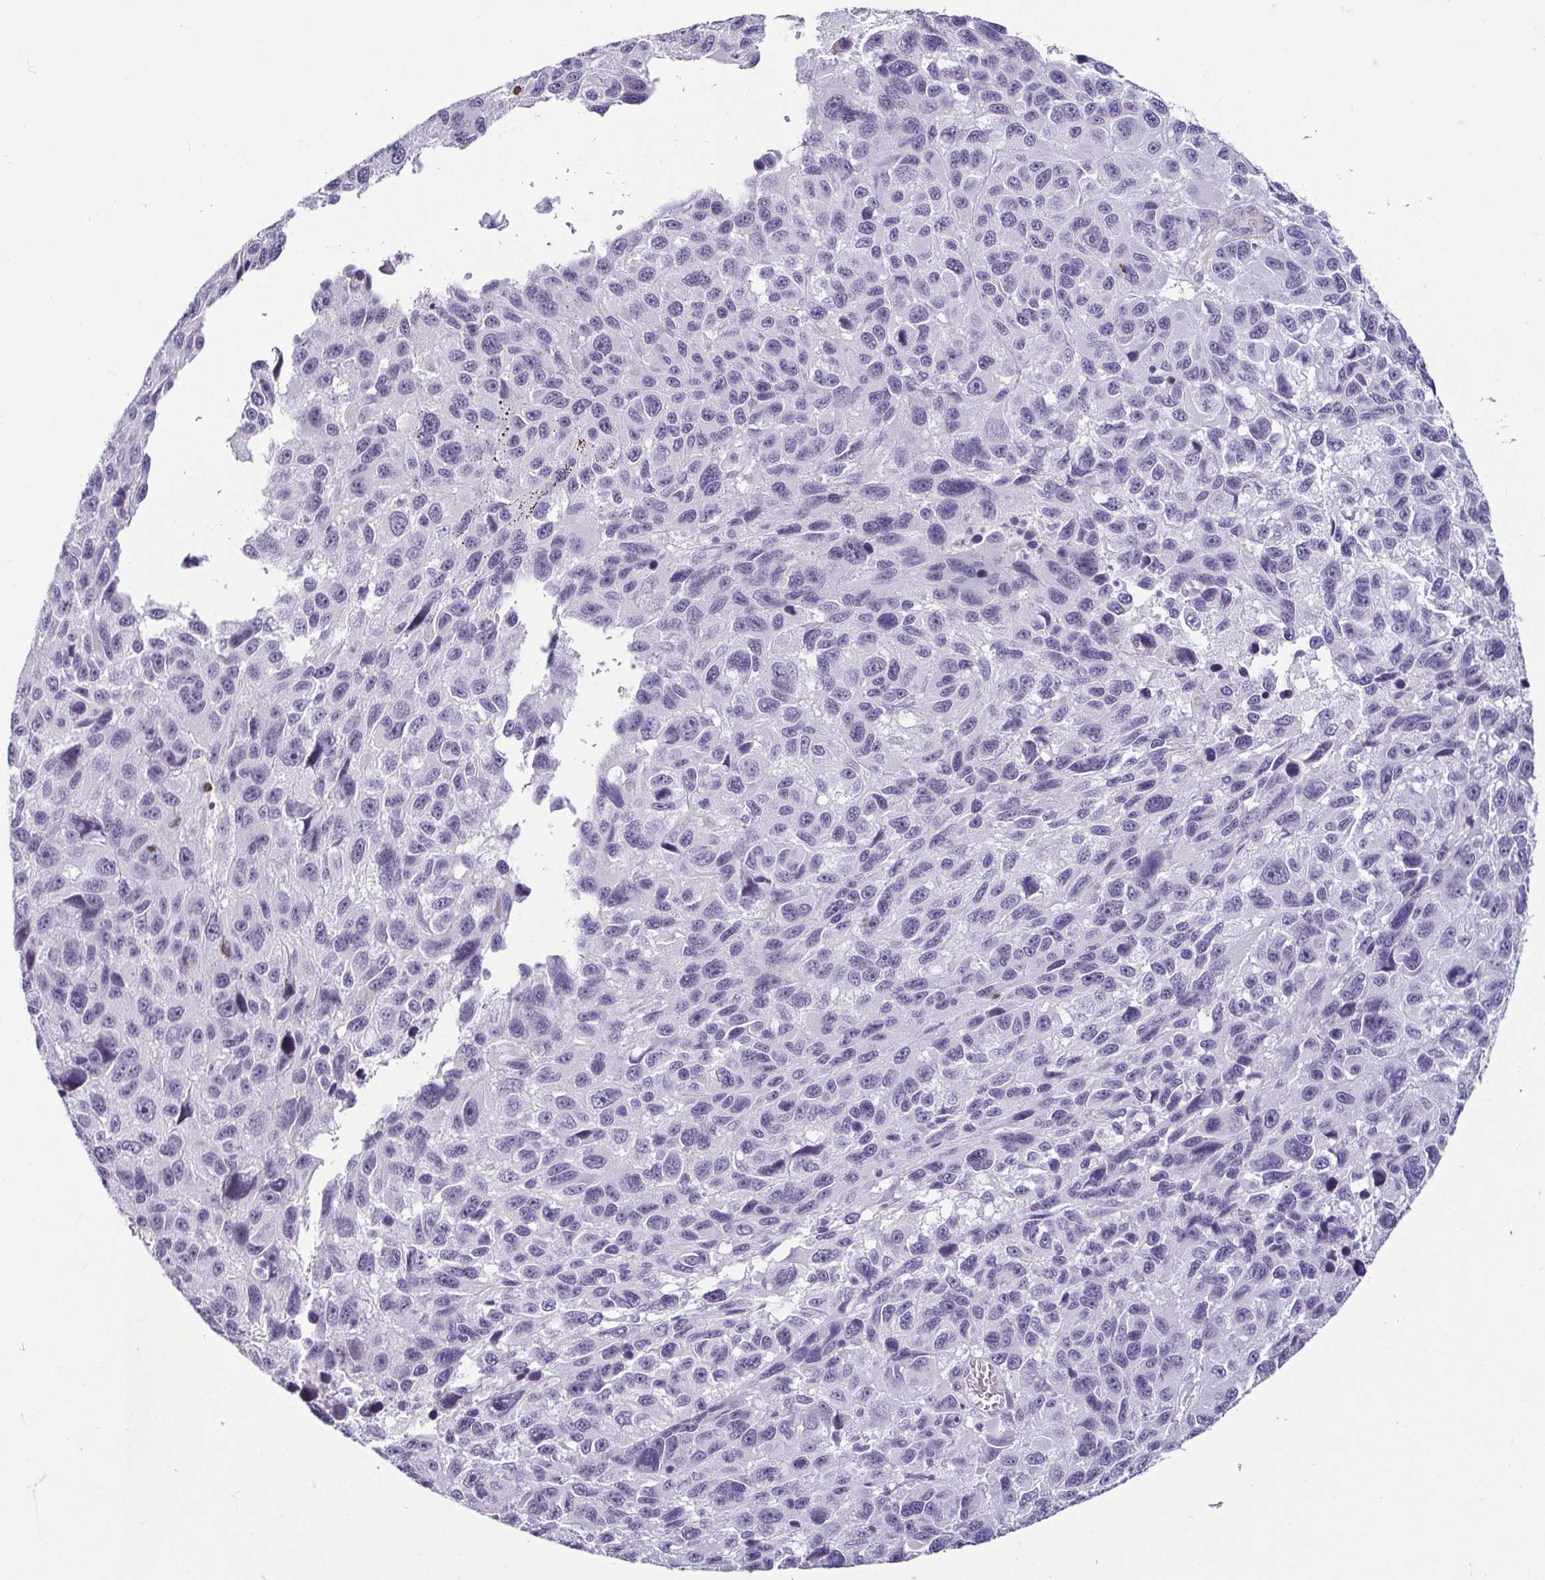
{"staining": {"intensity": "negative", "quantity": "none", "location": "none"}, "tissue": "melanoma", "cell_type": "Tumor cells", "image_type": "cancer", "snomed": [{"axis": "morphology", "description": "Malignant melanoma, NOS"}, {"axis": "topography", "description": "Skin"}], "caption": "DAB immunohistochemical staining of melanoma displays no significant positivity in tumor cells.", "gene": "HOPX", "patient": {"sex": "male", "age": 53}}